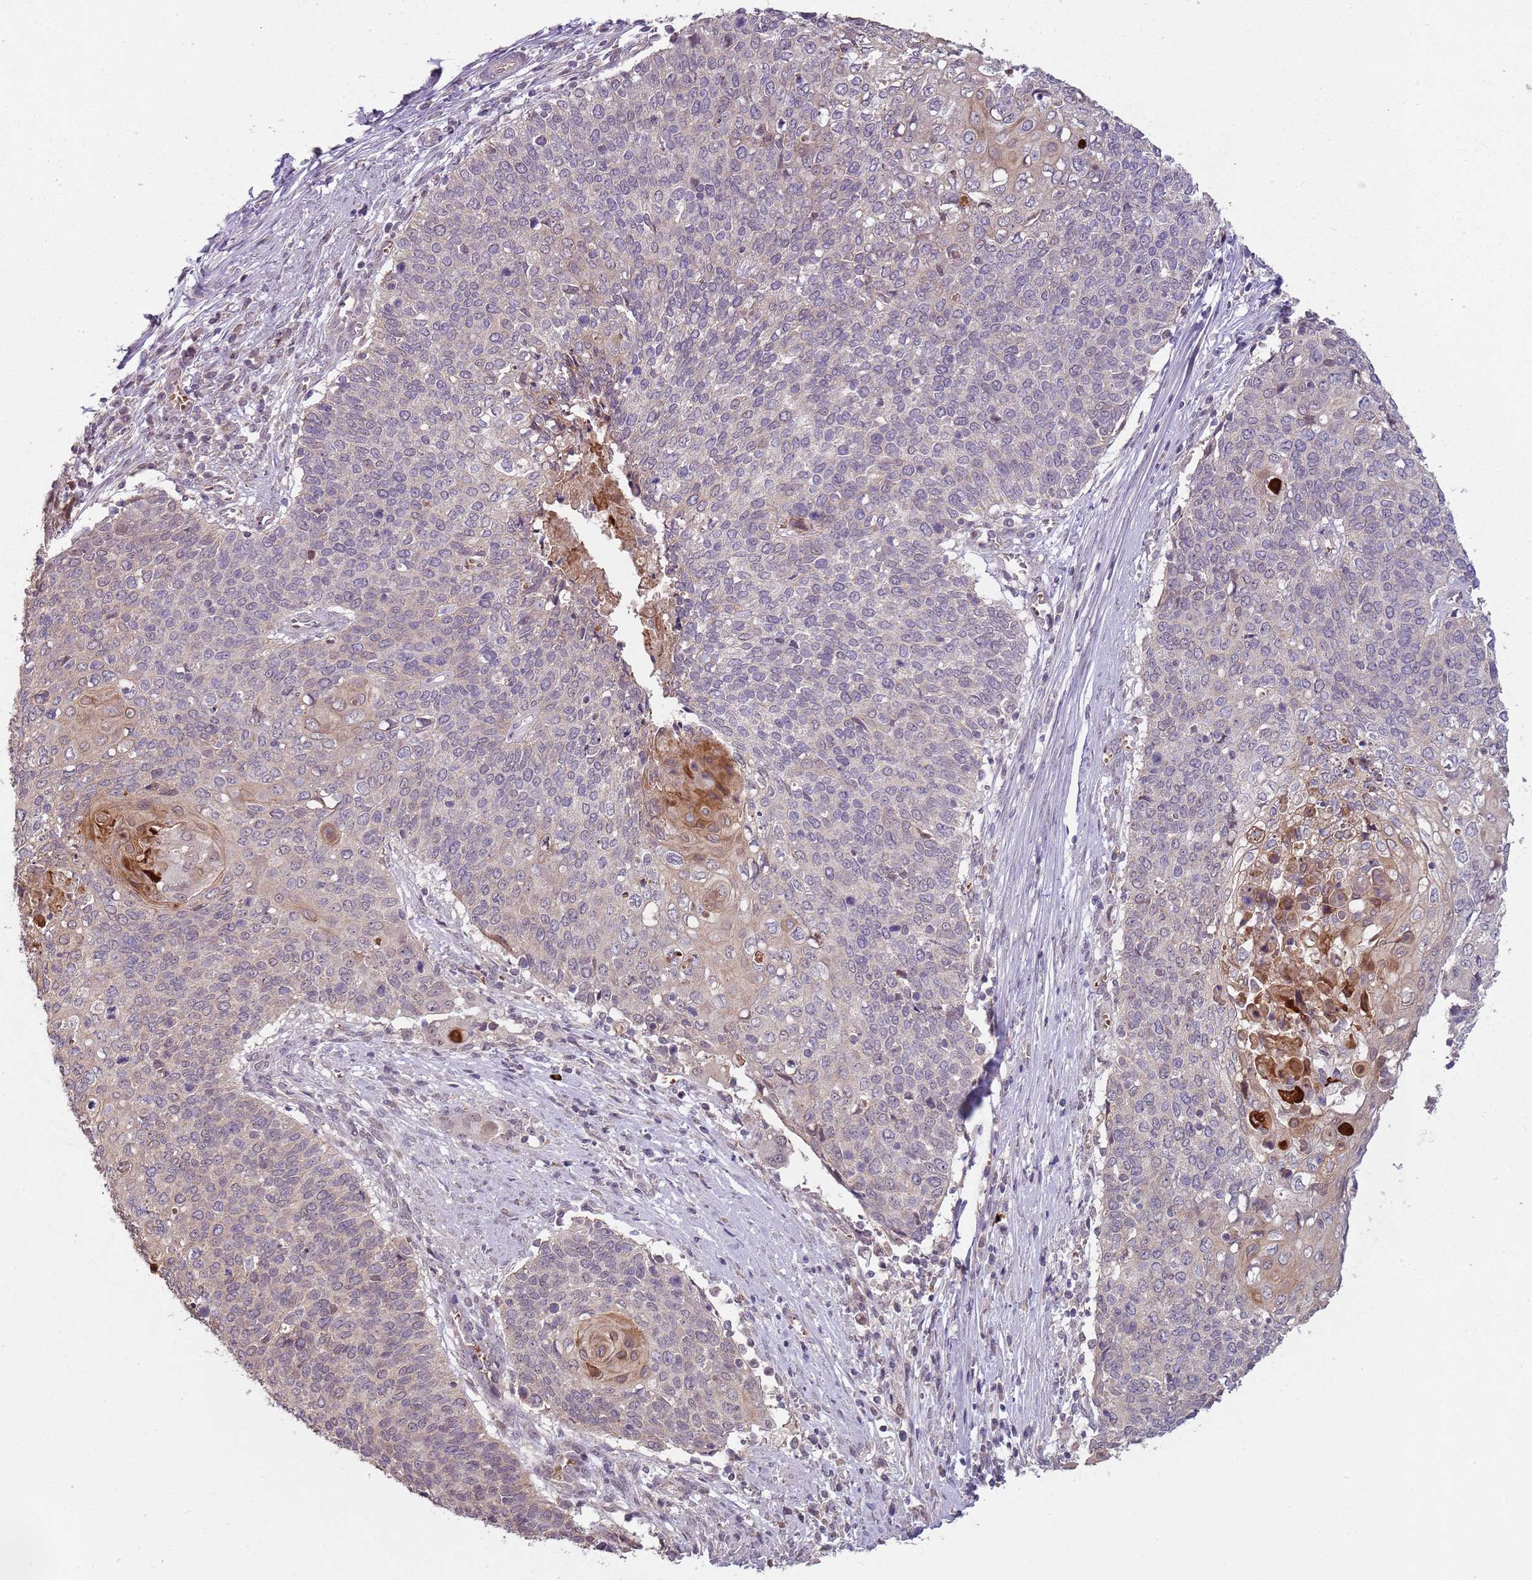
{"staining": {"intensity": "weak", "quantity": "<25%", "location": "cytoplasmic/membranous"}, "tissue": "cervical cancer", "cell_type": "Tumor cells", "image_type": "cancer", "snomed": [{"axis": "morphology", "description": "Squamous cell carcinoma, NOS"}, {"axis": "topography", "description": "Cervix"}], "caption": "Immunohistochemical staining of cervical squamous cell carcinoma shows no significant expression in tumor cells.", "gene": "TEKT4", "patient": {"sex": "female", "age": 39}}